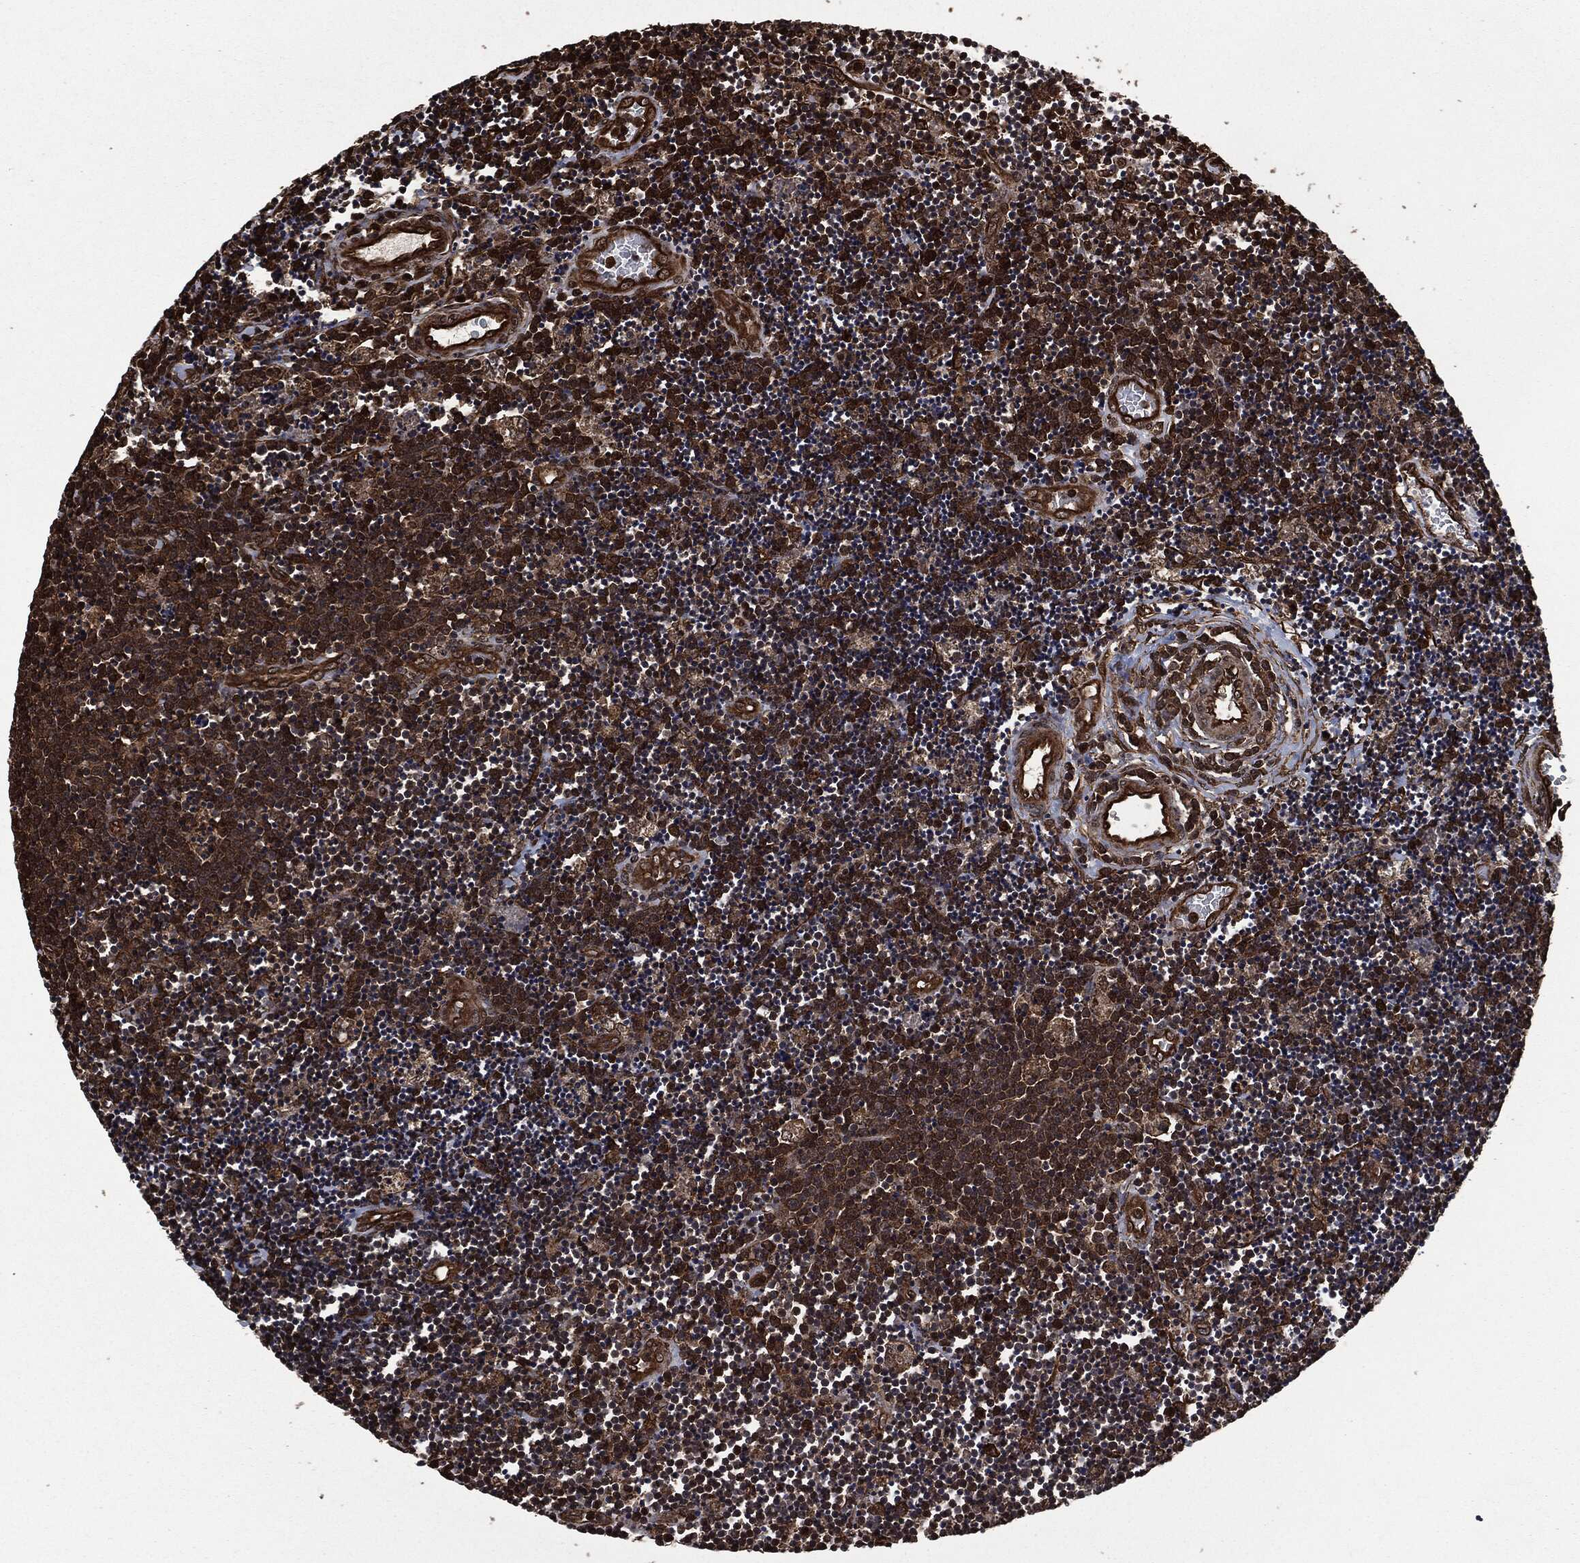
{"staining": {"intensity": "moderate", "quantity": "25%-75%", "location": "cytoplasmic/membranous"}, "tissue": "lymphoma", "cell_type": "Tumor cells", "image_type": "cancer", "snomed": [{"axis": "morphology", "description": "Malignant lymphoma, non-Hodgkin's type, Low grade"}, {"axis": "topography", "description": "Brain"}], "caption": "Brown immunohistochemical staining in malignant lymphoma, non-Hodgkin's type (low-grade) demonstrates moderate cytoplasmic/membranous positivity in approximately 25%-75% of tumor cells.", "gene": "HRAS", "patient": {"sex": "female", "age": 66}}